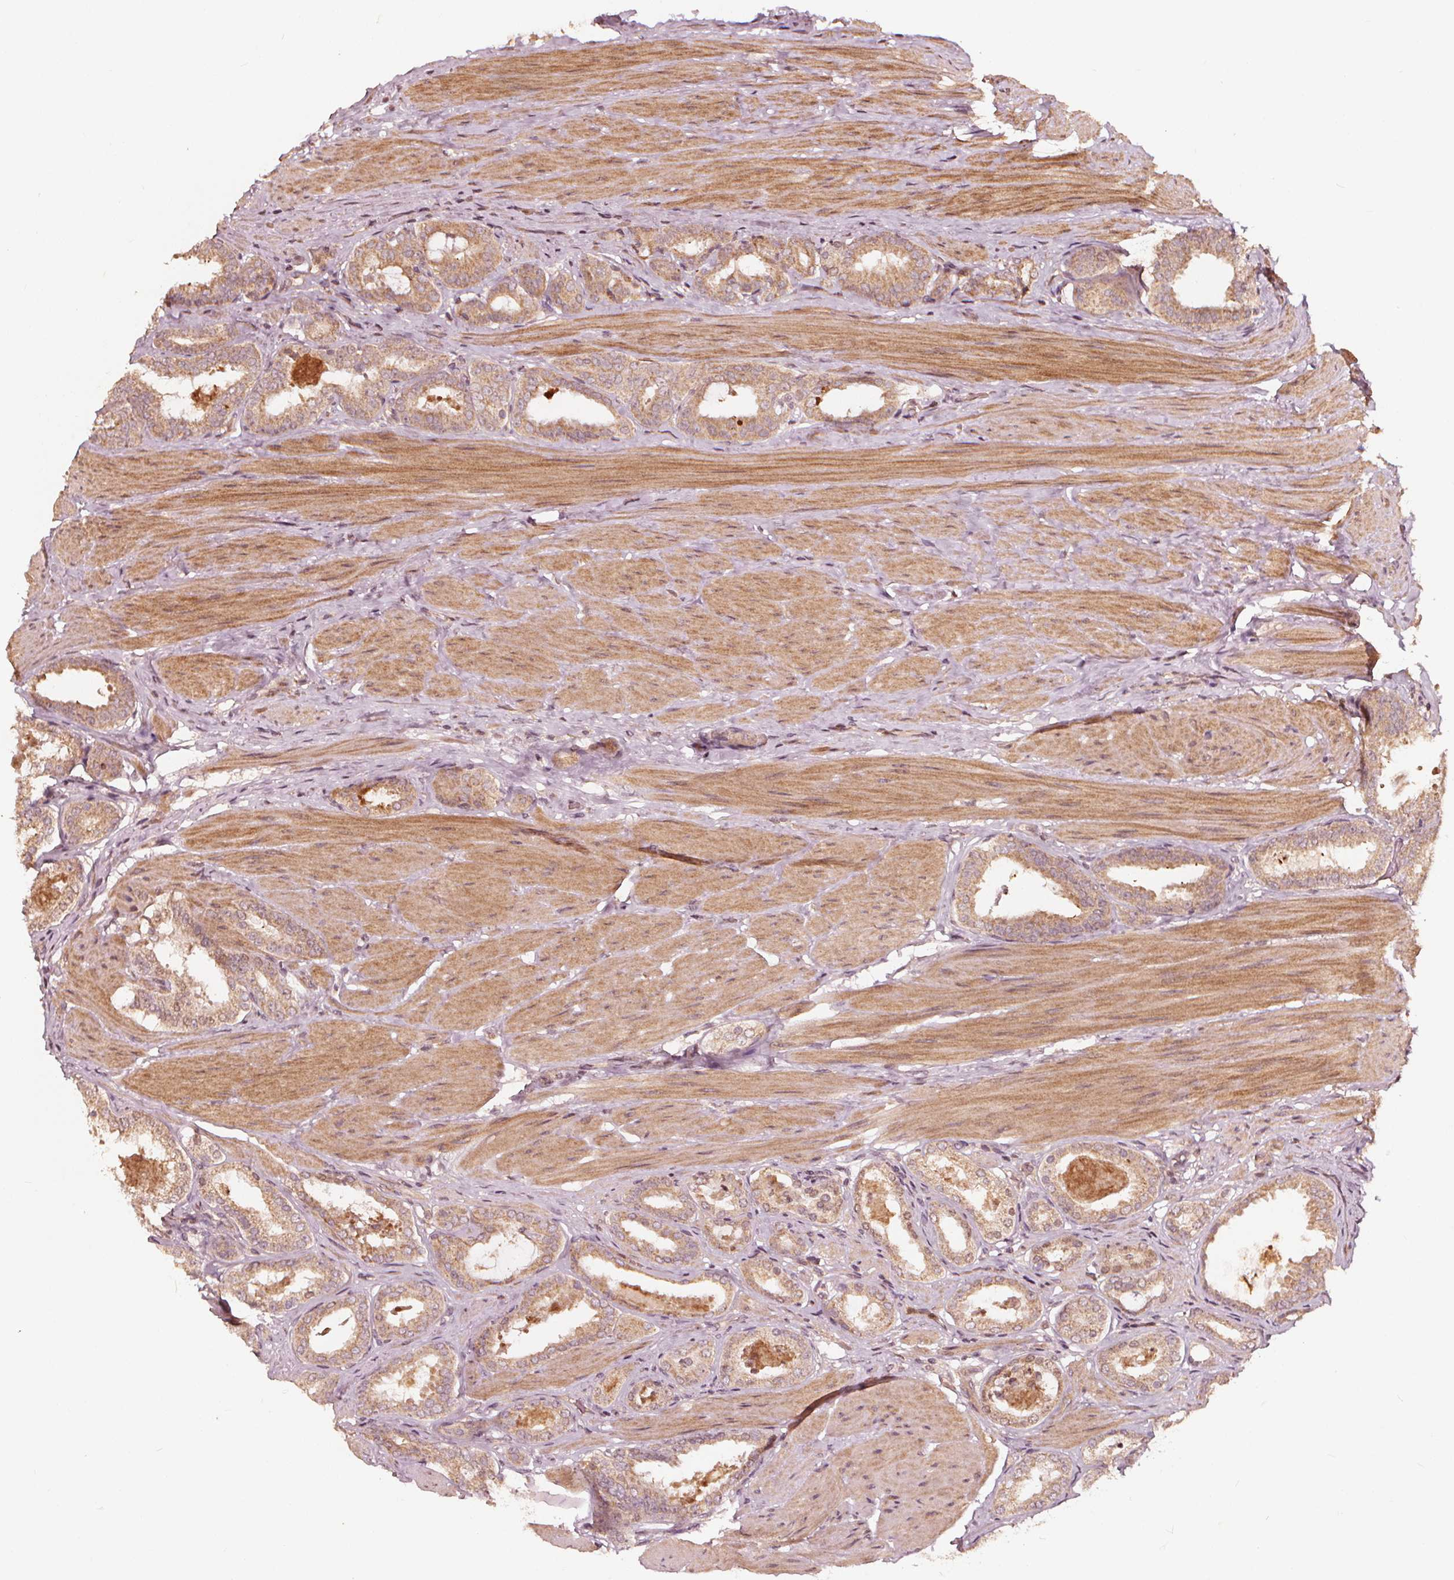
{"staining": {"intensity": "weak", "quantity": ">75%", "location": "cytoplasmic/membranous"}, "tissue": "prostate cancer", "cell_type": "Tumor cells", "image_type": "cancer", "snomed": [{"axis": "morphology", "description": "Adenocarcinoma, High grade"}, {"axis": "topography", "description": "Prostate"}], "caption": "Immunohistochemical staining of prostate cancer shows weak cytoplasmic/membranous protein expression in about >75% of tumor cells. Immunohistochemistry stains the protein in brown and the nuclei are stained blue.", "gene": "NPC1", "patient": {"sex": "male", "age": 63}}